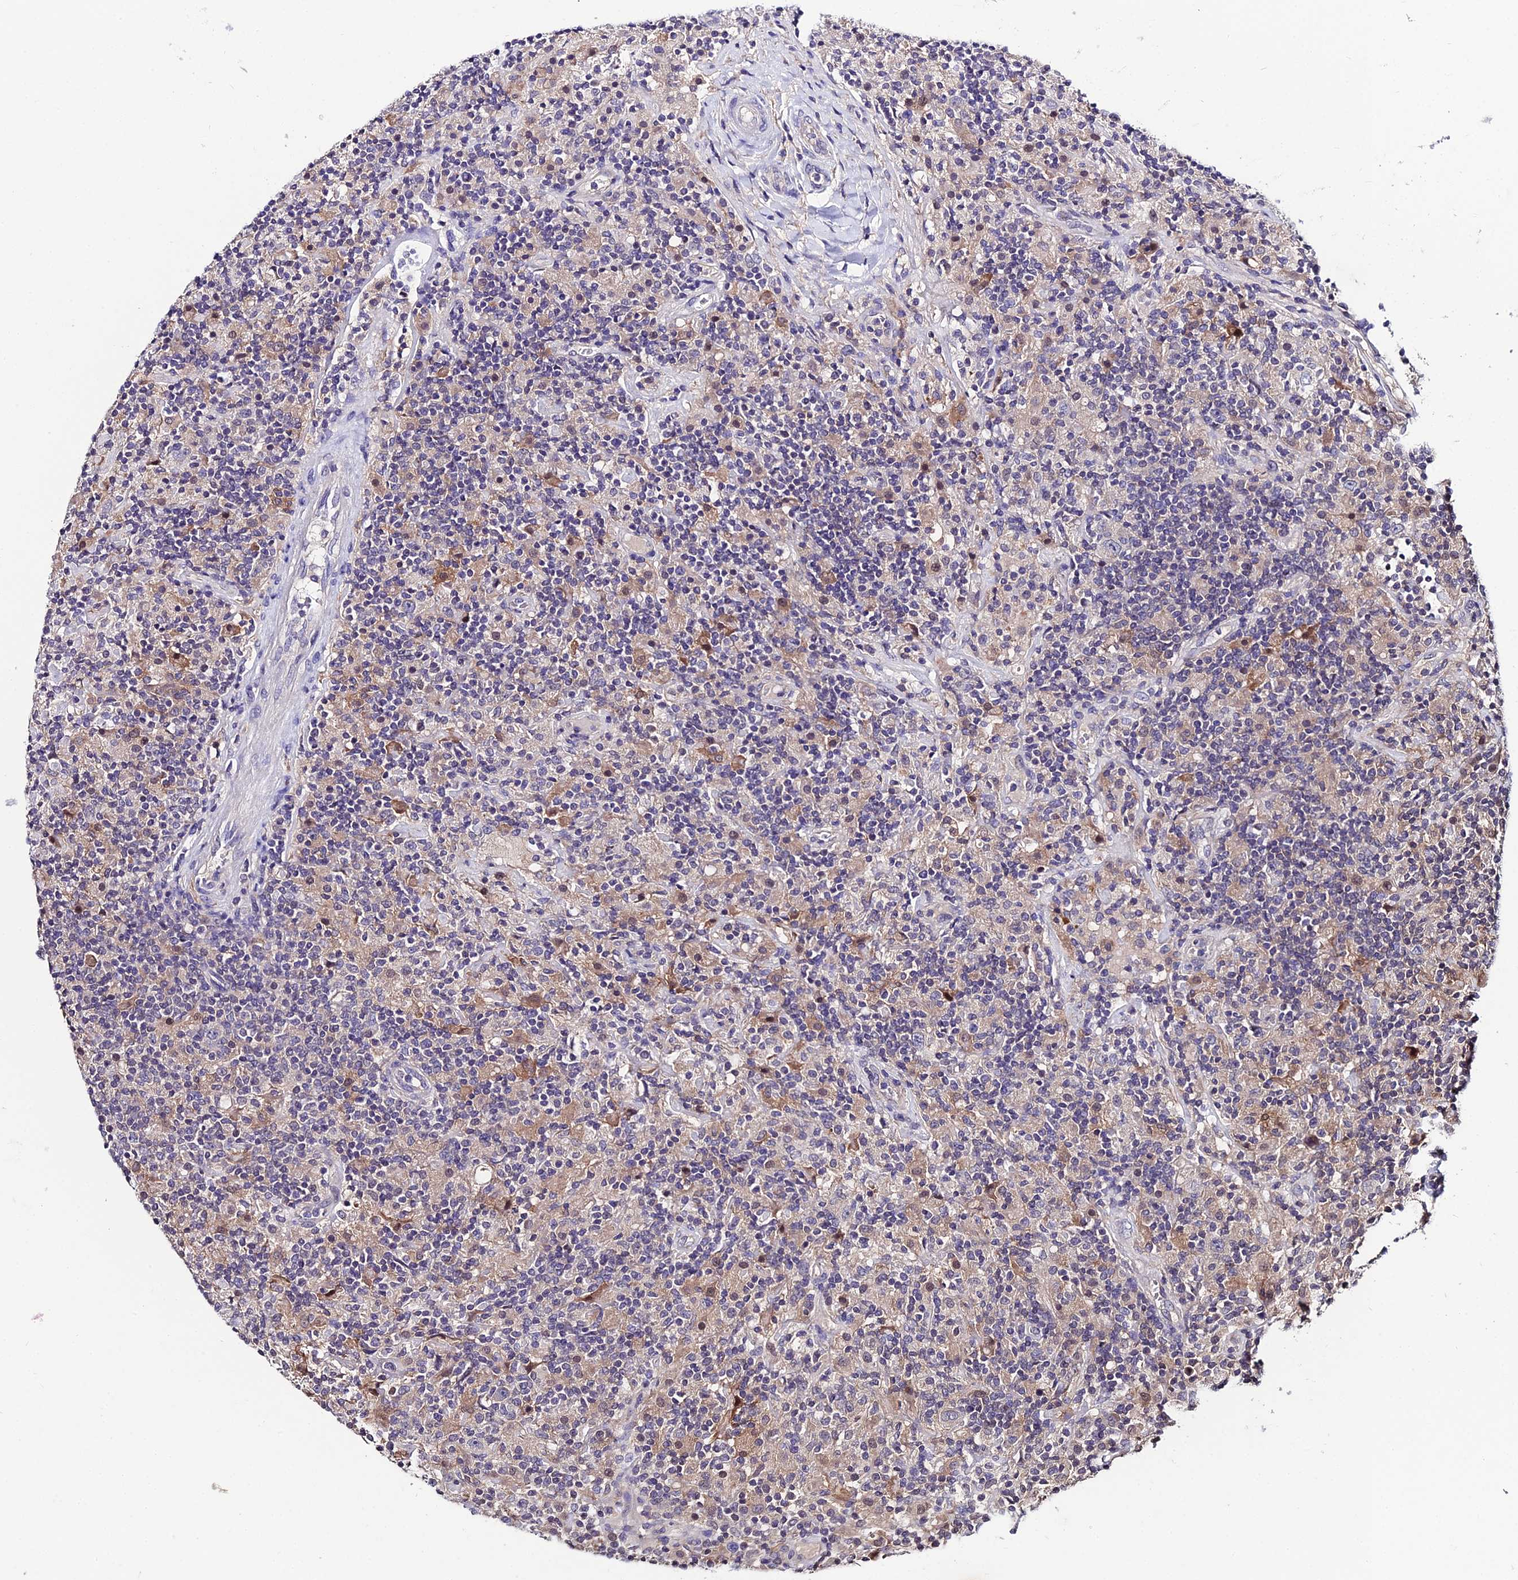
{"staining": {"intensity": "negative", "quantity": "none", "location": "none"}, "tissue": "lymphoma", "cell_type": "Tumor cells", "image_type": "cancer", "snomed": [{"axis": "morphology", "description": "Hodgkin's disease, NOS"}, {"axis": "topography", "description": "Lymph node"}], "caption": "DAB (3,3'-diaminobenzidine) immunohistochemical staining of human Hodgkin's disease exhibits no significant positivity in tumor cells.", "gene": "LGALS7", "patient": {"sex": "male", "age": 70}}